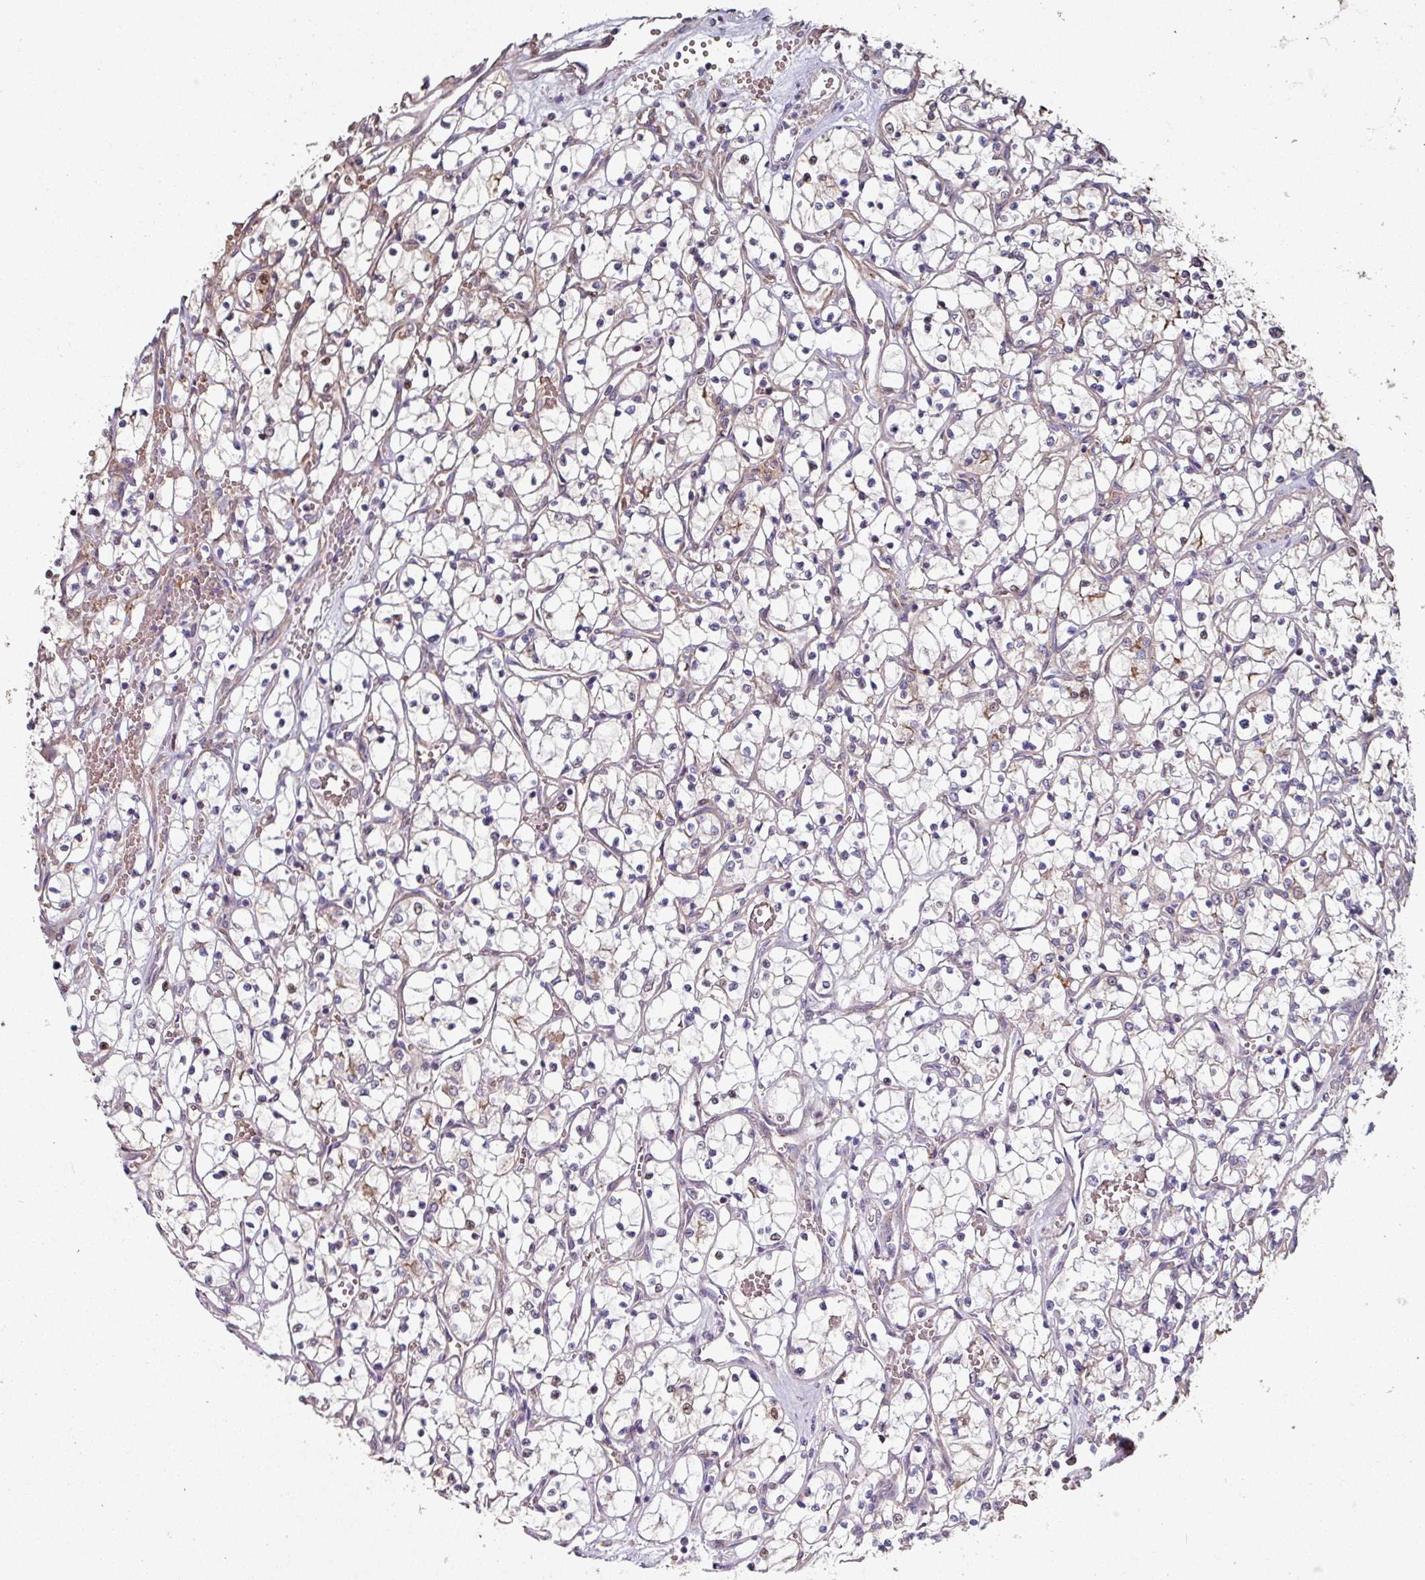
{"staining": {"intensity": "weak", "quantity": "<25%", "location": "cytoplasmic/membranous"}, "tissue": "renal cancer", "cell_type": "Tumor cells", "image_type": "cancer", "snomed": [{"axis": "morphology", "description": "Adenocarcinoma, NOS"}, {"axis": "topography", "description": "Kidney"}], "caption": "An image of human renal cancer (adenocarcinoma) is negative for staining in tumor cells.", "gene": "ANO9", "patient": {"sex": "female", "age": 69}}